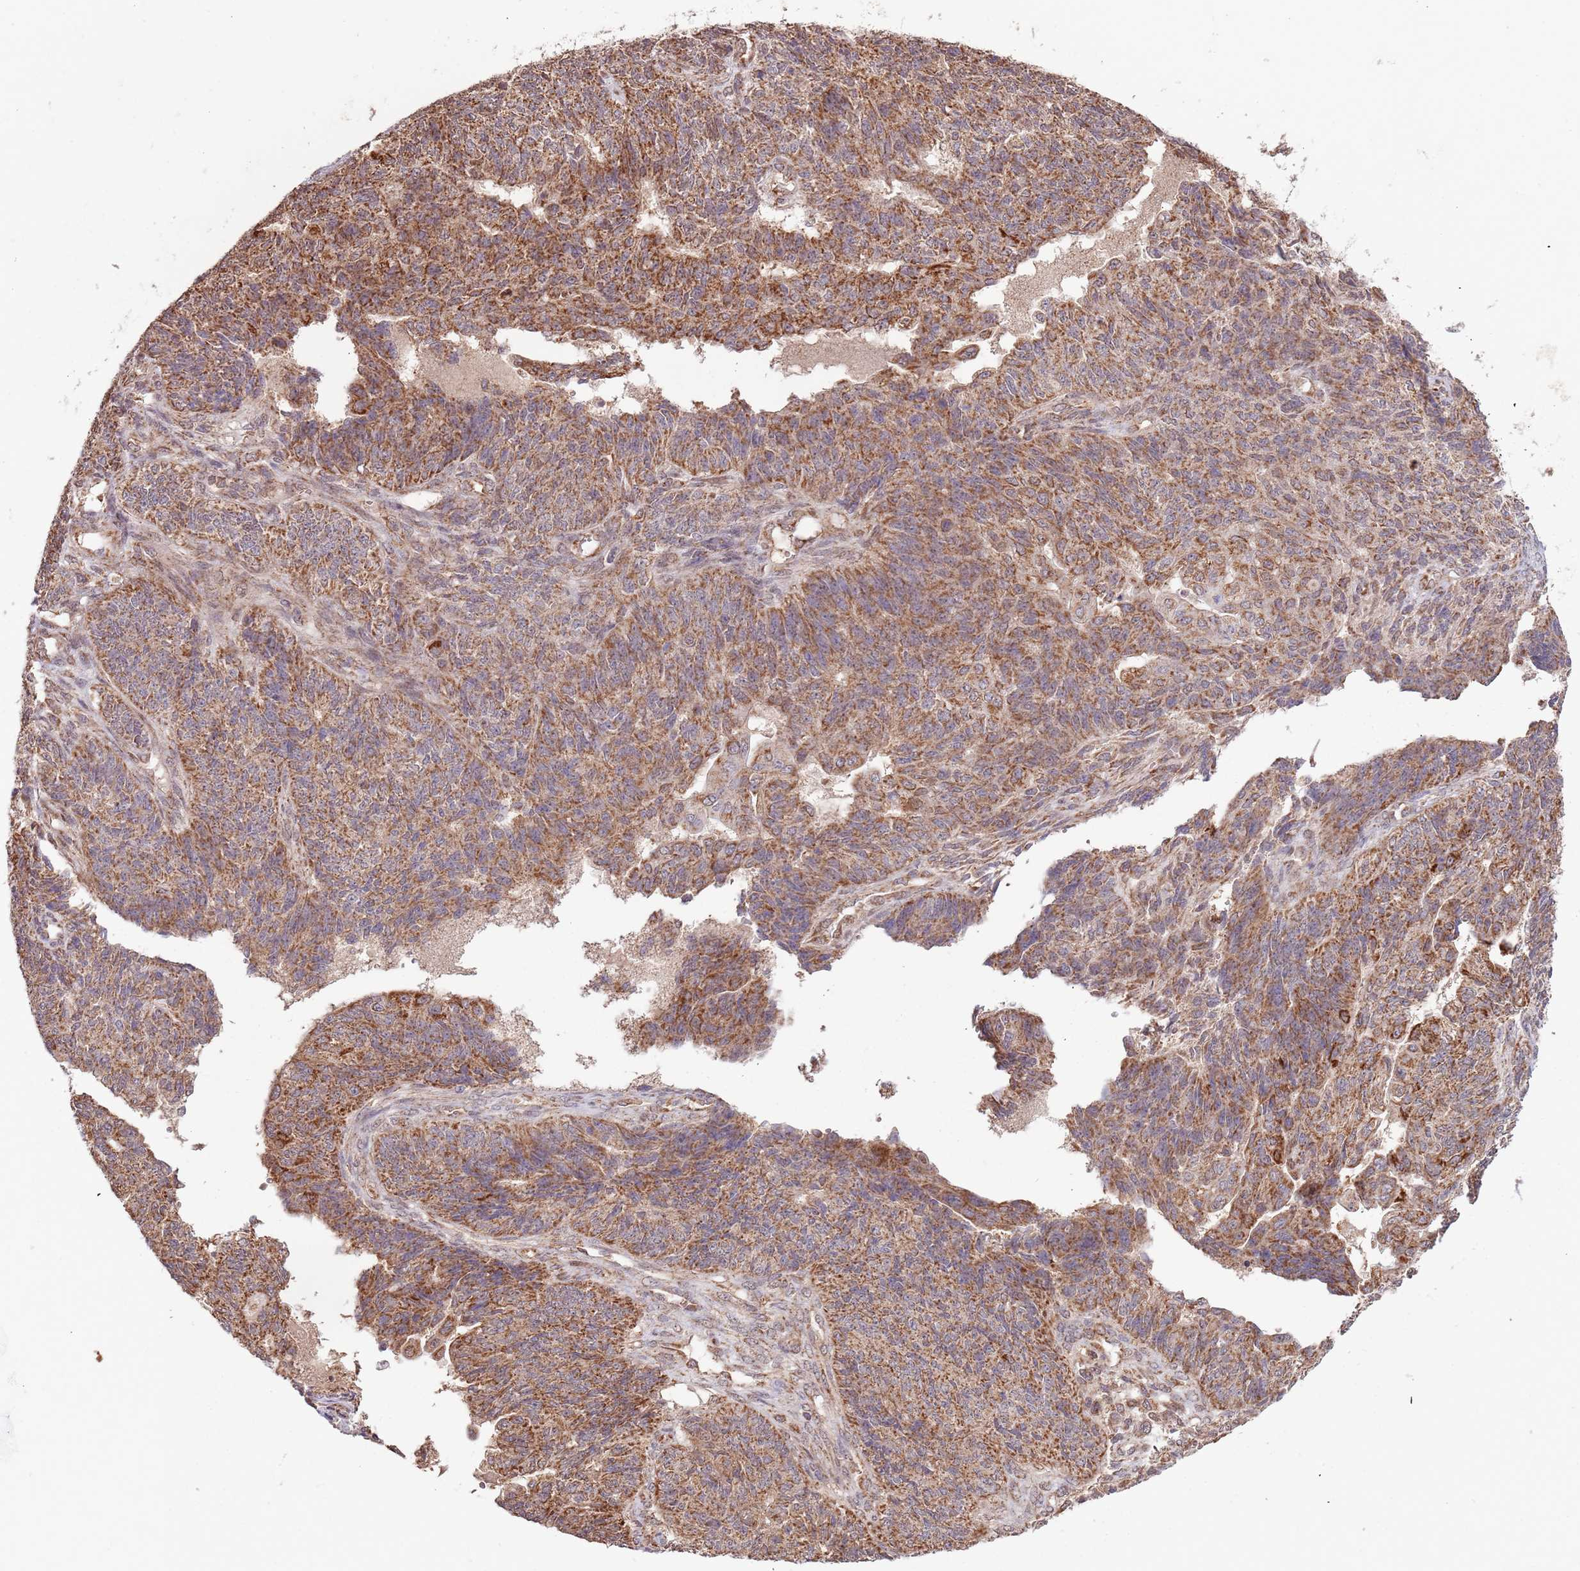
{"staining": {"intensity": "moderate", "quantity": ">75%", "location": "cytoplasmic/membranous"}, "tissue": "endometrial cancer", "cell_type": "Tumor cells", "image_type": "cancer", "snomed": [{"axis": "morphology", "description": "Adenocarcinoma, NOS"}, {"axis": "topography", "description": "Endometrium"}], "caption": "Immunohistochemistry (IHC) of endometrial cancer (adenocarcinoma) demonstrates medium levels of moderate cytoplasmic/membranous positivity in about >75% of tumor cells.", "gene": "IL17RD", "patient": {"sex": "female", "age": 32}}